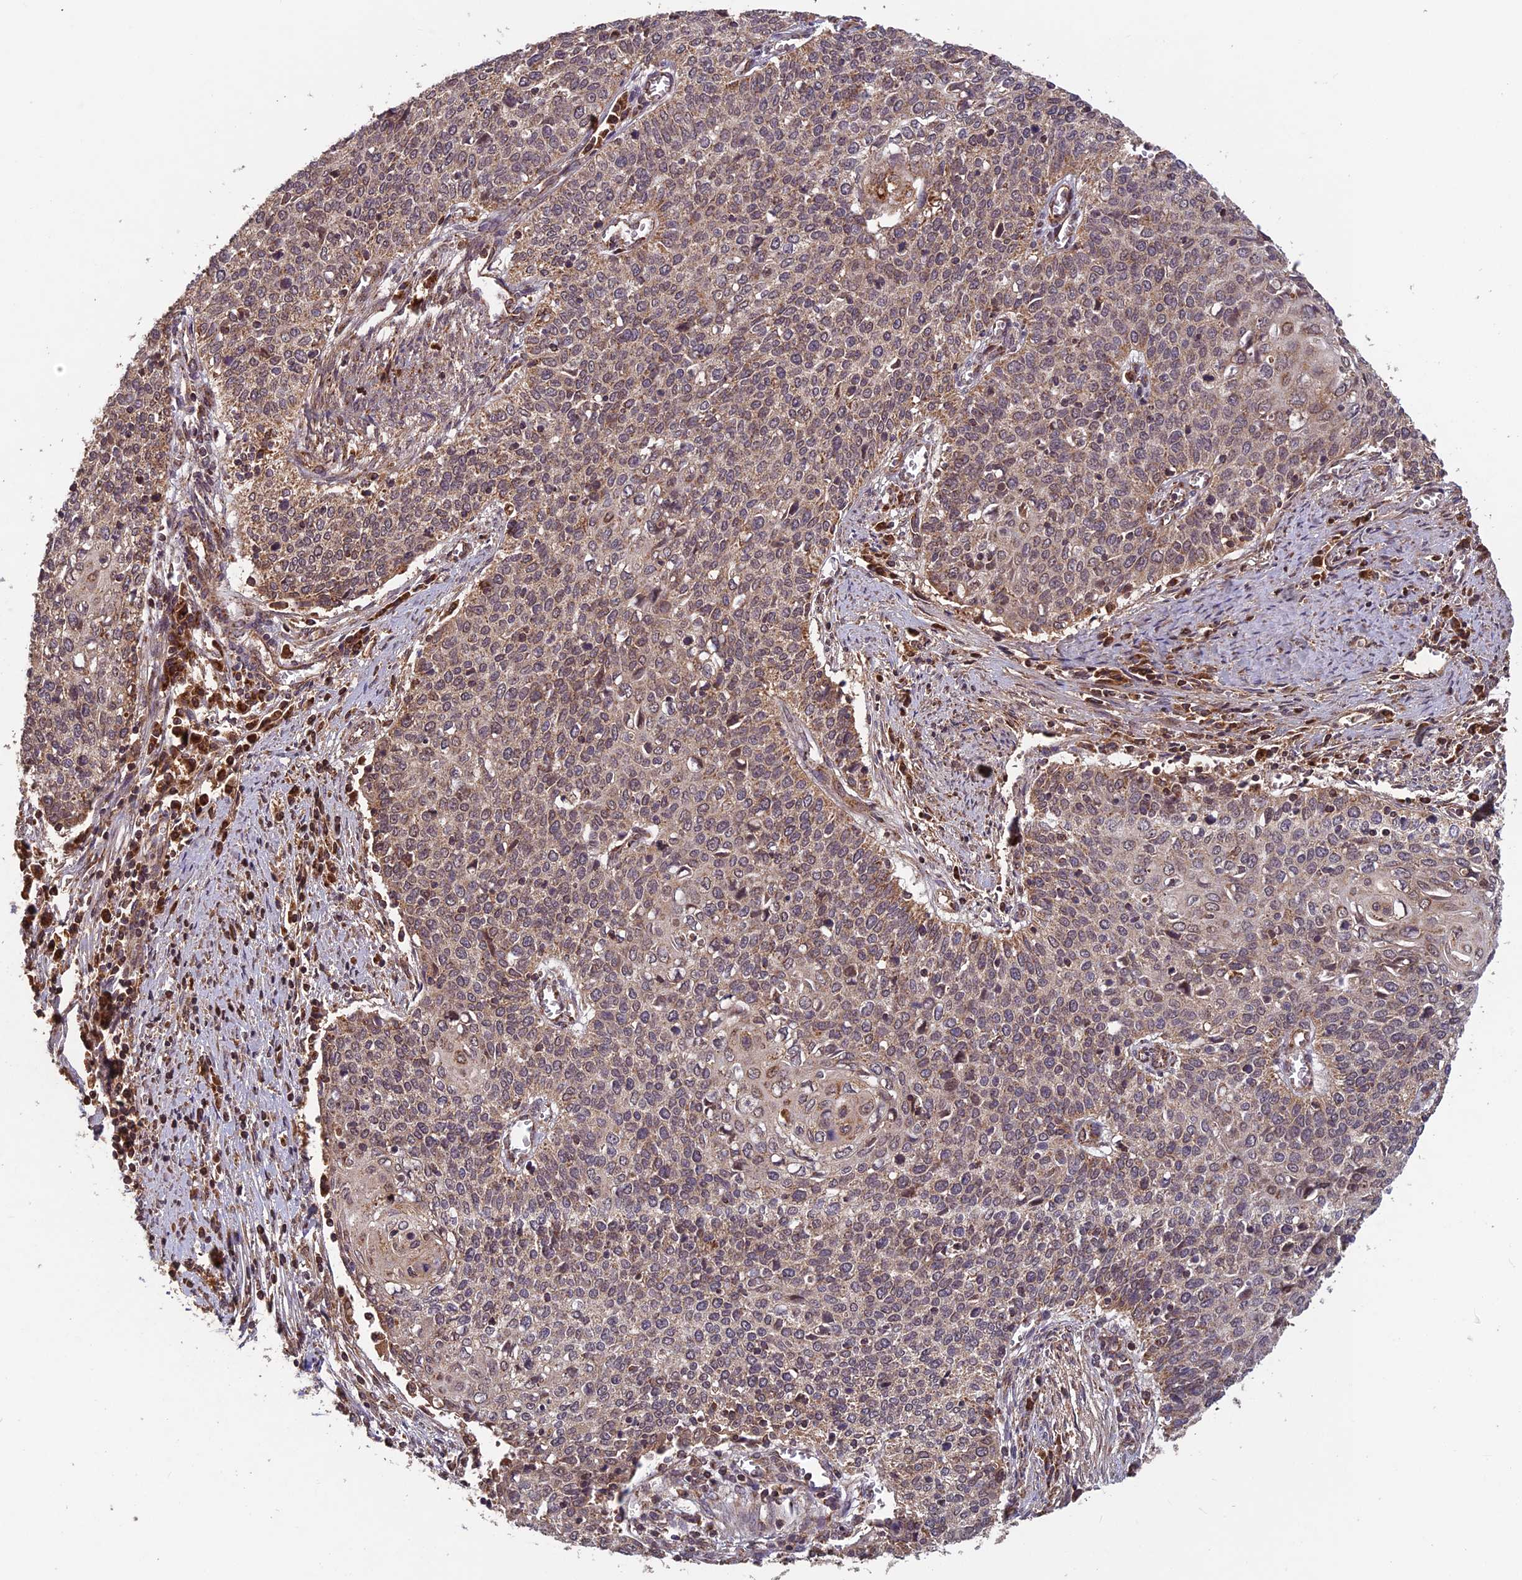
{"staining": {"intensity": "weak", "quantity": ">75%", "location": "cytoplasmic/membranous"}, "tissue": "cervical cancer", "cell_type": "Tumor cells", "image_type": "cancer", "snomed": [{"axis": "morphology", "description": "Squamous cell carcinoma, NOS"}, {"axis": "topography", "description": "Cervix"}], "caption": "IHC of cervical squamous cell carcinoma displays low levels of weak cytoplasmic/membranous positivity in approximately >75% of tumor cells.", "gene": "CCDC15", "patient": {"sex": "female", "age": 39}}